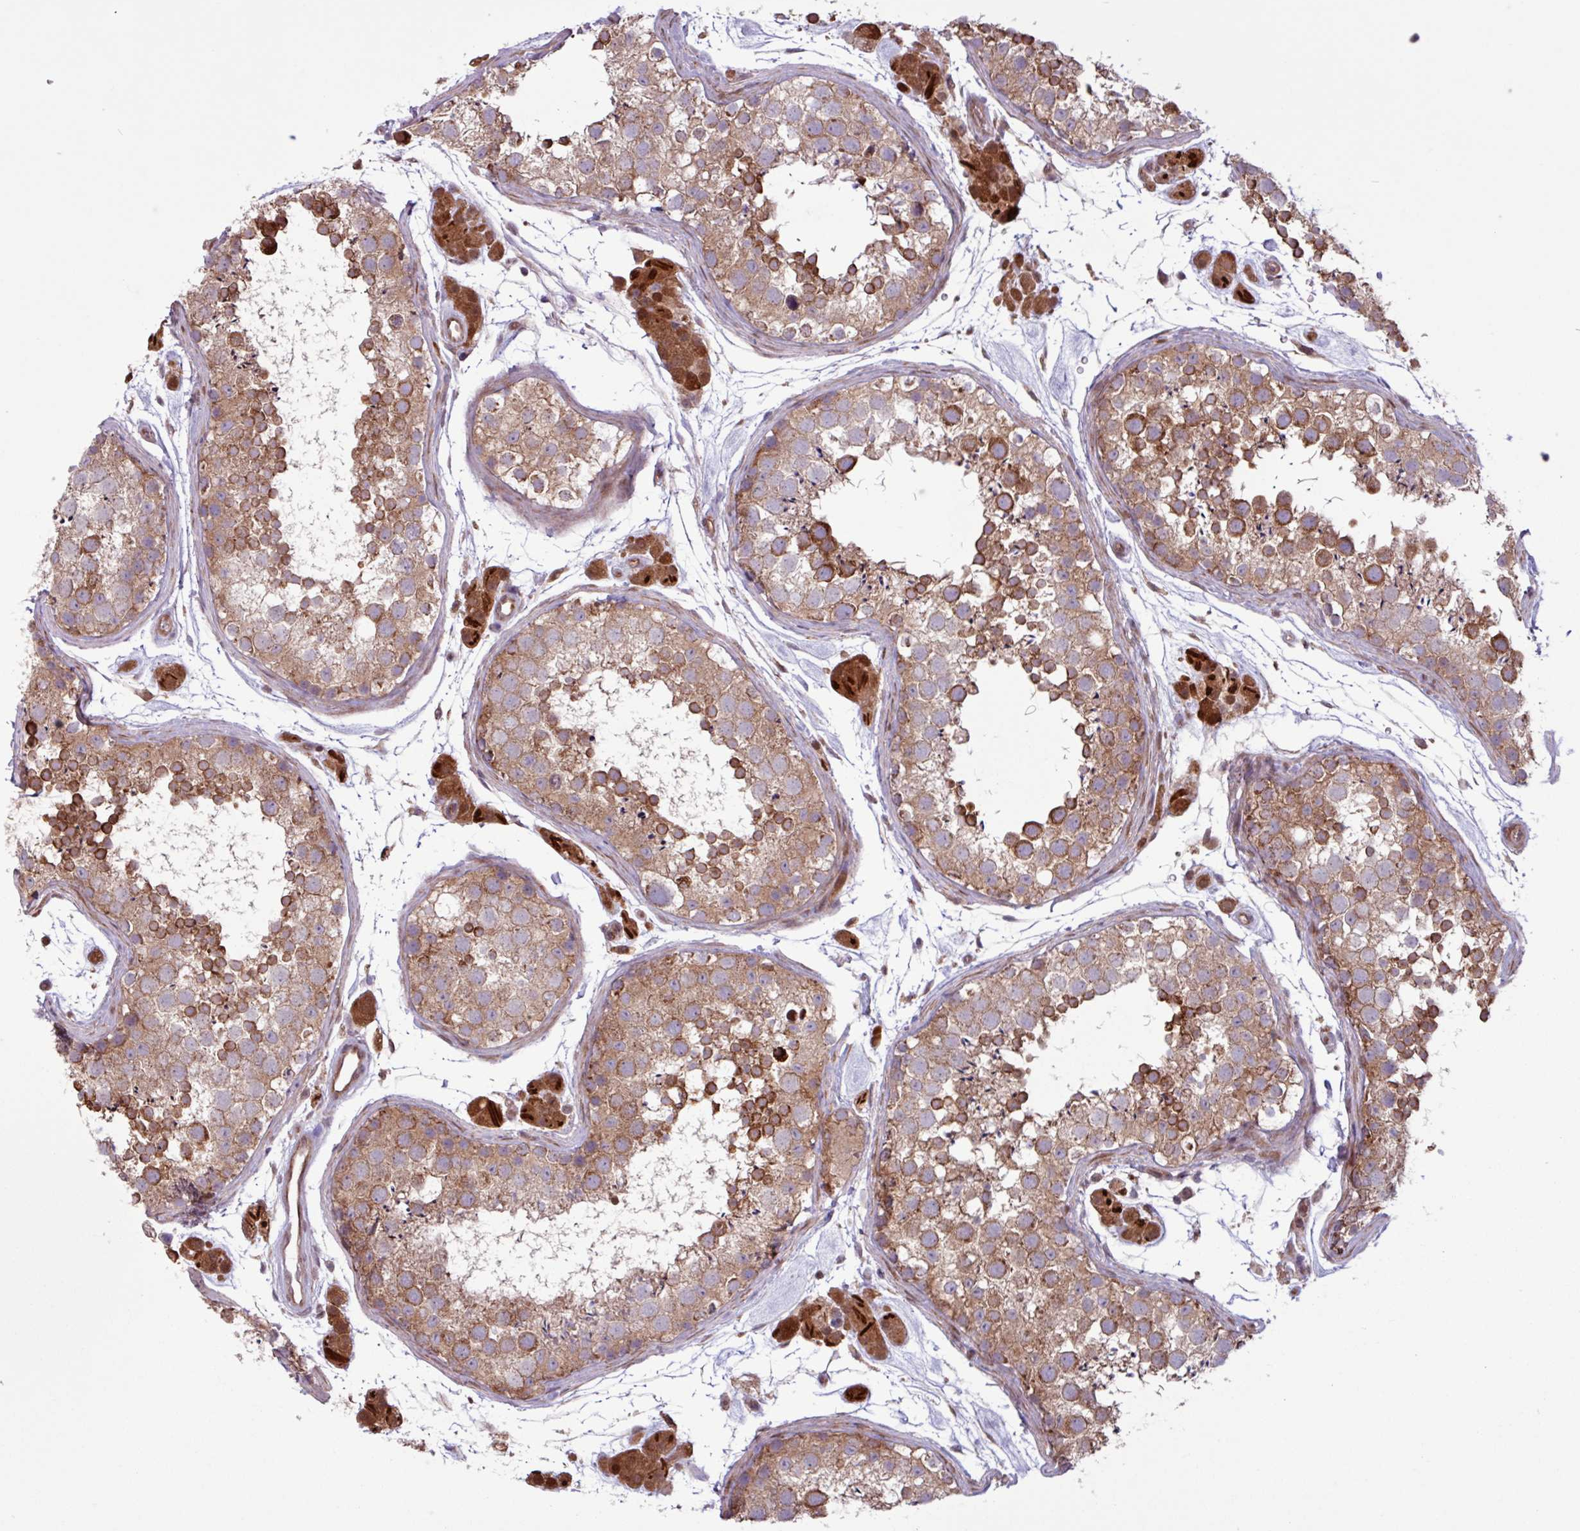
{"staining": {"intensity": "strong", "quantity": "25%-75%", "location": "cytoplasmic/membranous"}, "tissue": "testis", "cell_type": "Cells in seminiferous ducts", "image_type": "normal", "snomed": [{"axis": "morphology", "description": "Normal tissue, NOS"}, {"axis": "topography", "description": "Testis"}], "caption": "High-power microscopy captured an immunohistochemistry (IHC) photomicrograph of benign testis, revealing strong cytoplasmic/membranous positivity in approximately 25%-75% of cells in seminiferous ducts.", "gene": "PDPR", "patient": {"sex": "male", "age": 41}}